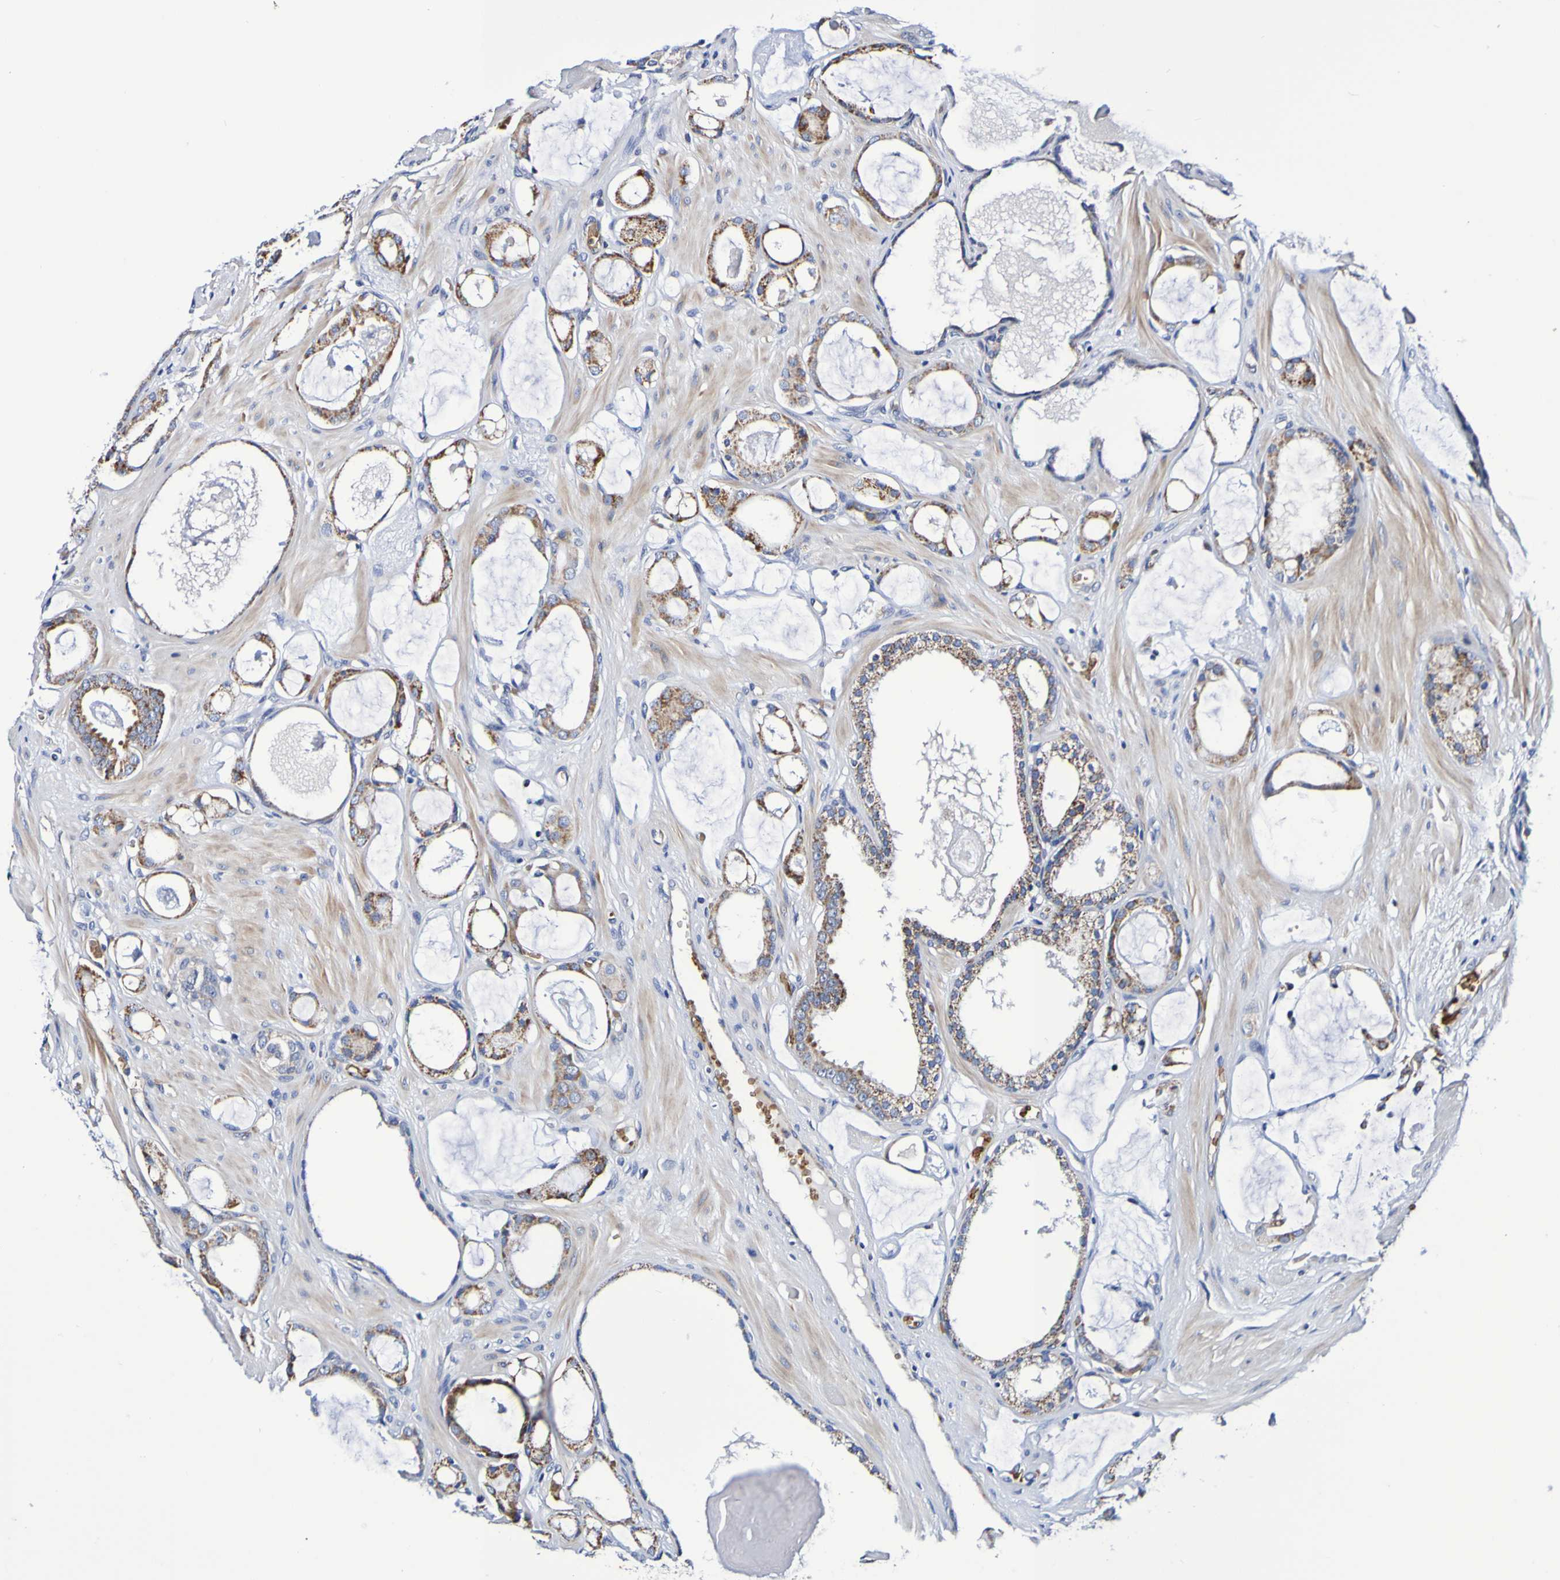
{"staining": {"intensity": "moderate", "quantity": ">75%", "location": "cytoplasmic/membranous"}, "tissue": "prostate cancer", "cell_type": "Tumor cells", "image_type": "cancer", "snomed": [{"axis": "morphology", "description": "Adenocarcinoma, Low grade"}, {"axis": "topography", "description": "Prostate"}], "caption": "Immunohistochemistry (IHC) image of human prostate cancer stained for a protein (brown), which demonstrates medium levels of moderate cytoplasmic/membranous positivity in approximately >75% of tumor cells.", "gene": "WNT4", "patient": {"sex": "male", "age": 53}}